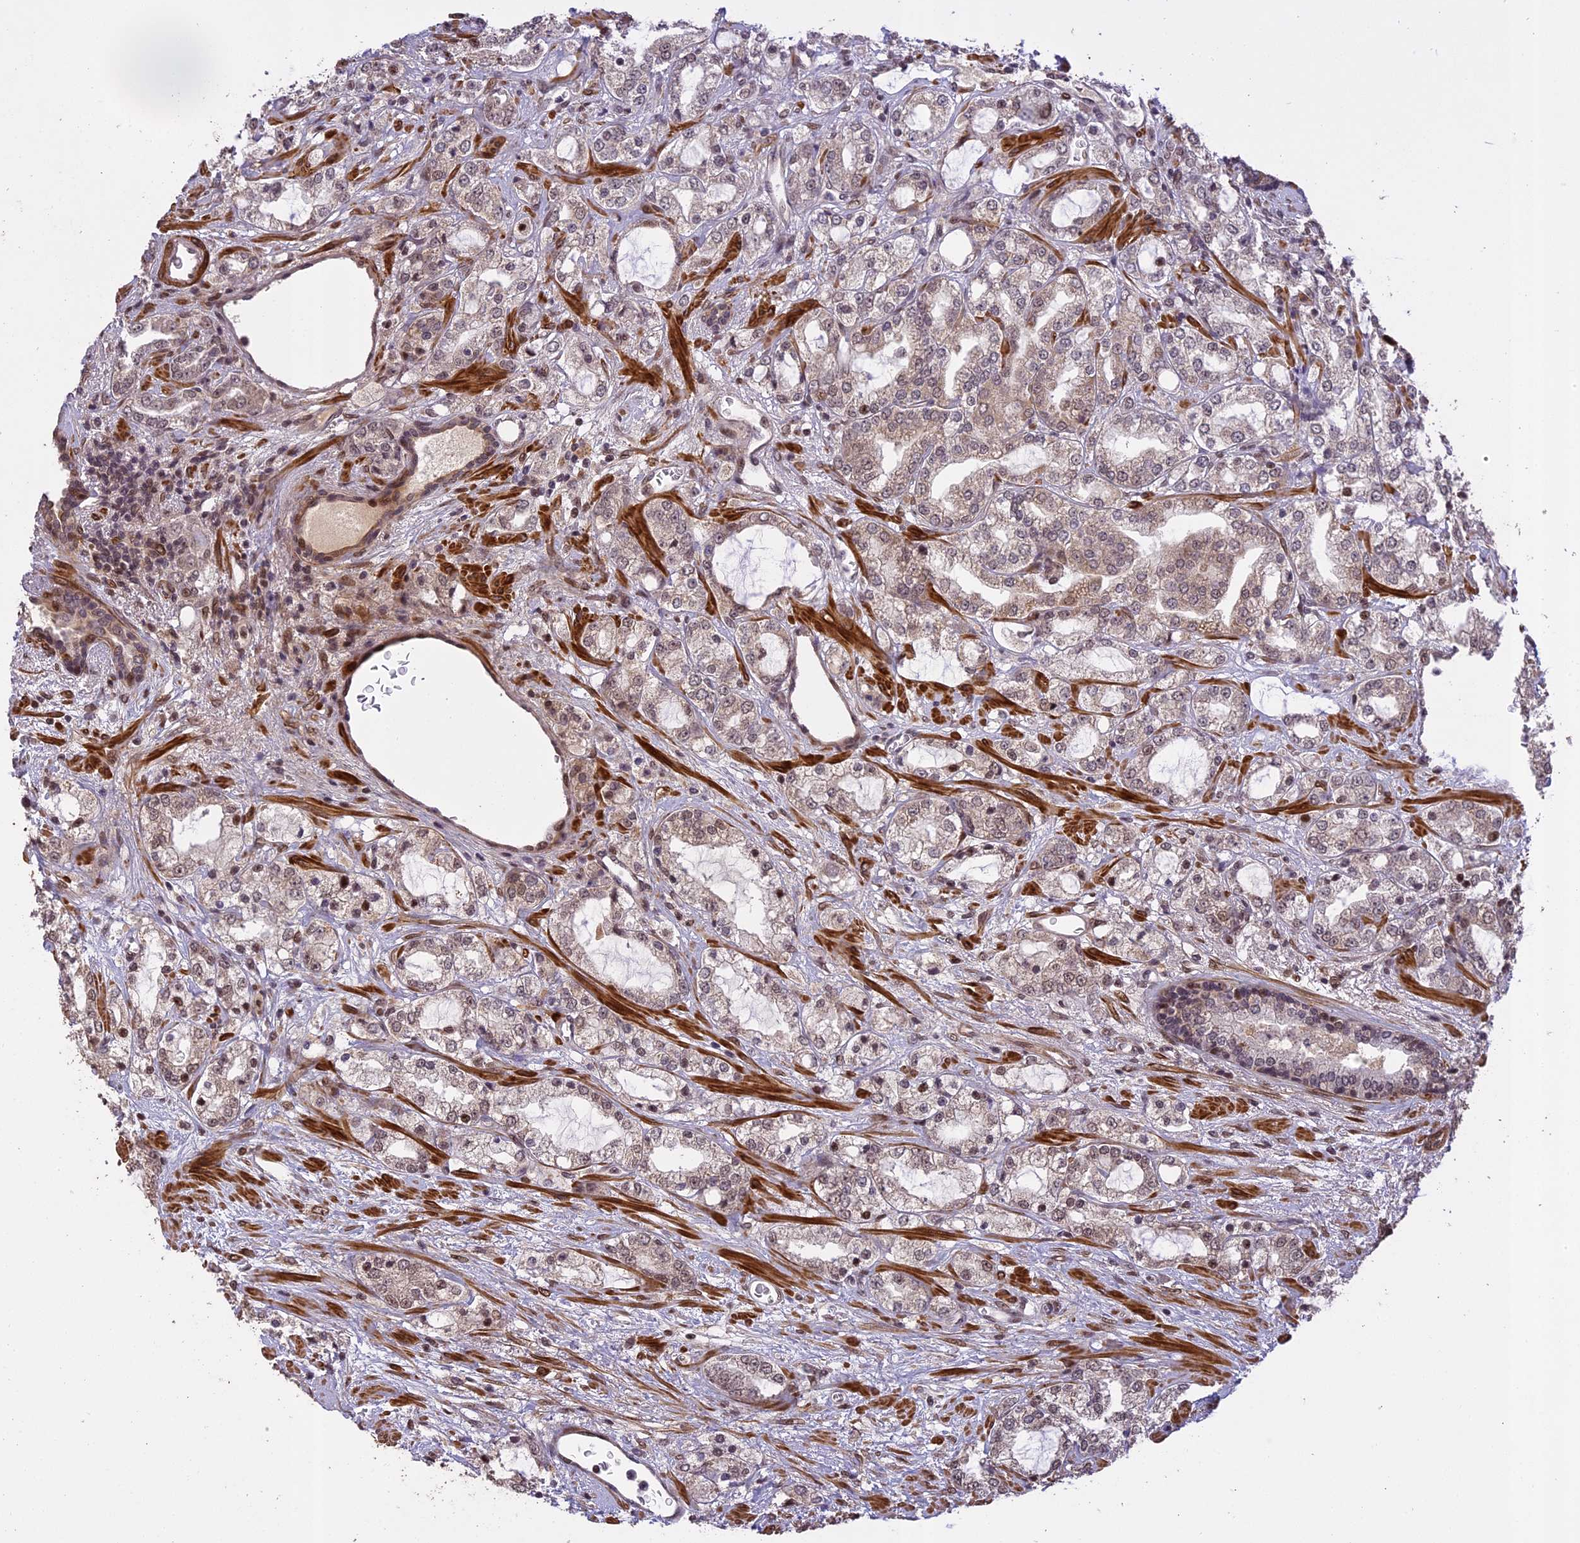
{"staining": {"intensity": "weak", "quantity": "<25%", "location": "cytoplasmic/membranous,nuclear"}, "tissue": "prostate cancer", "cell_type": "Tumor cells", "image_type": "cancer", "snomed": [{"axis": "morphology", "description": "Adenocarcinoma, High grade"}, {"axis": "topography", "description": "Prostate"}], "caption": "The IHC micrograph has no significant positivity in tumor cells of adenocarcinoma (high-grade) (prostate) tissue.", "gene": "PRELID2", "patient": {"sex": "male", "age": 64}}